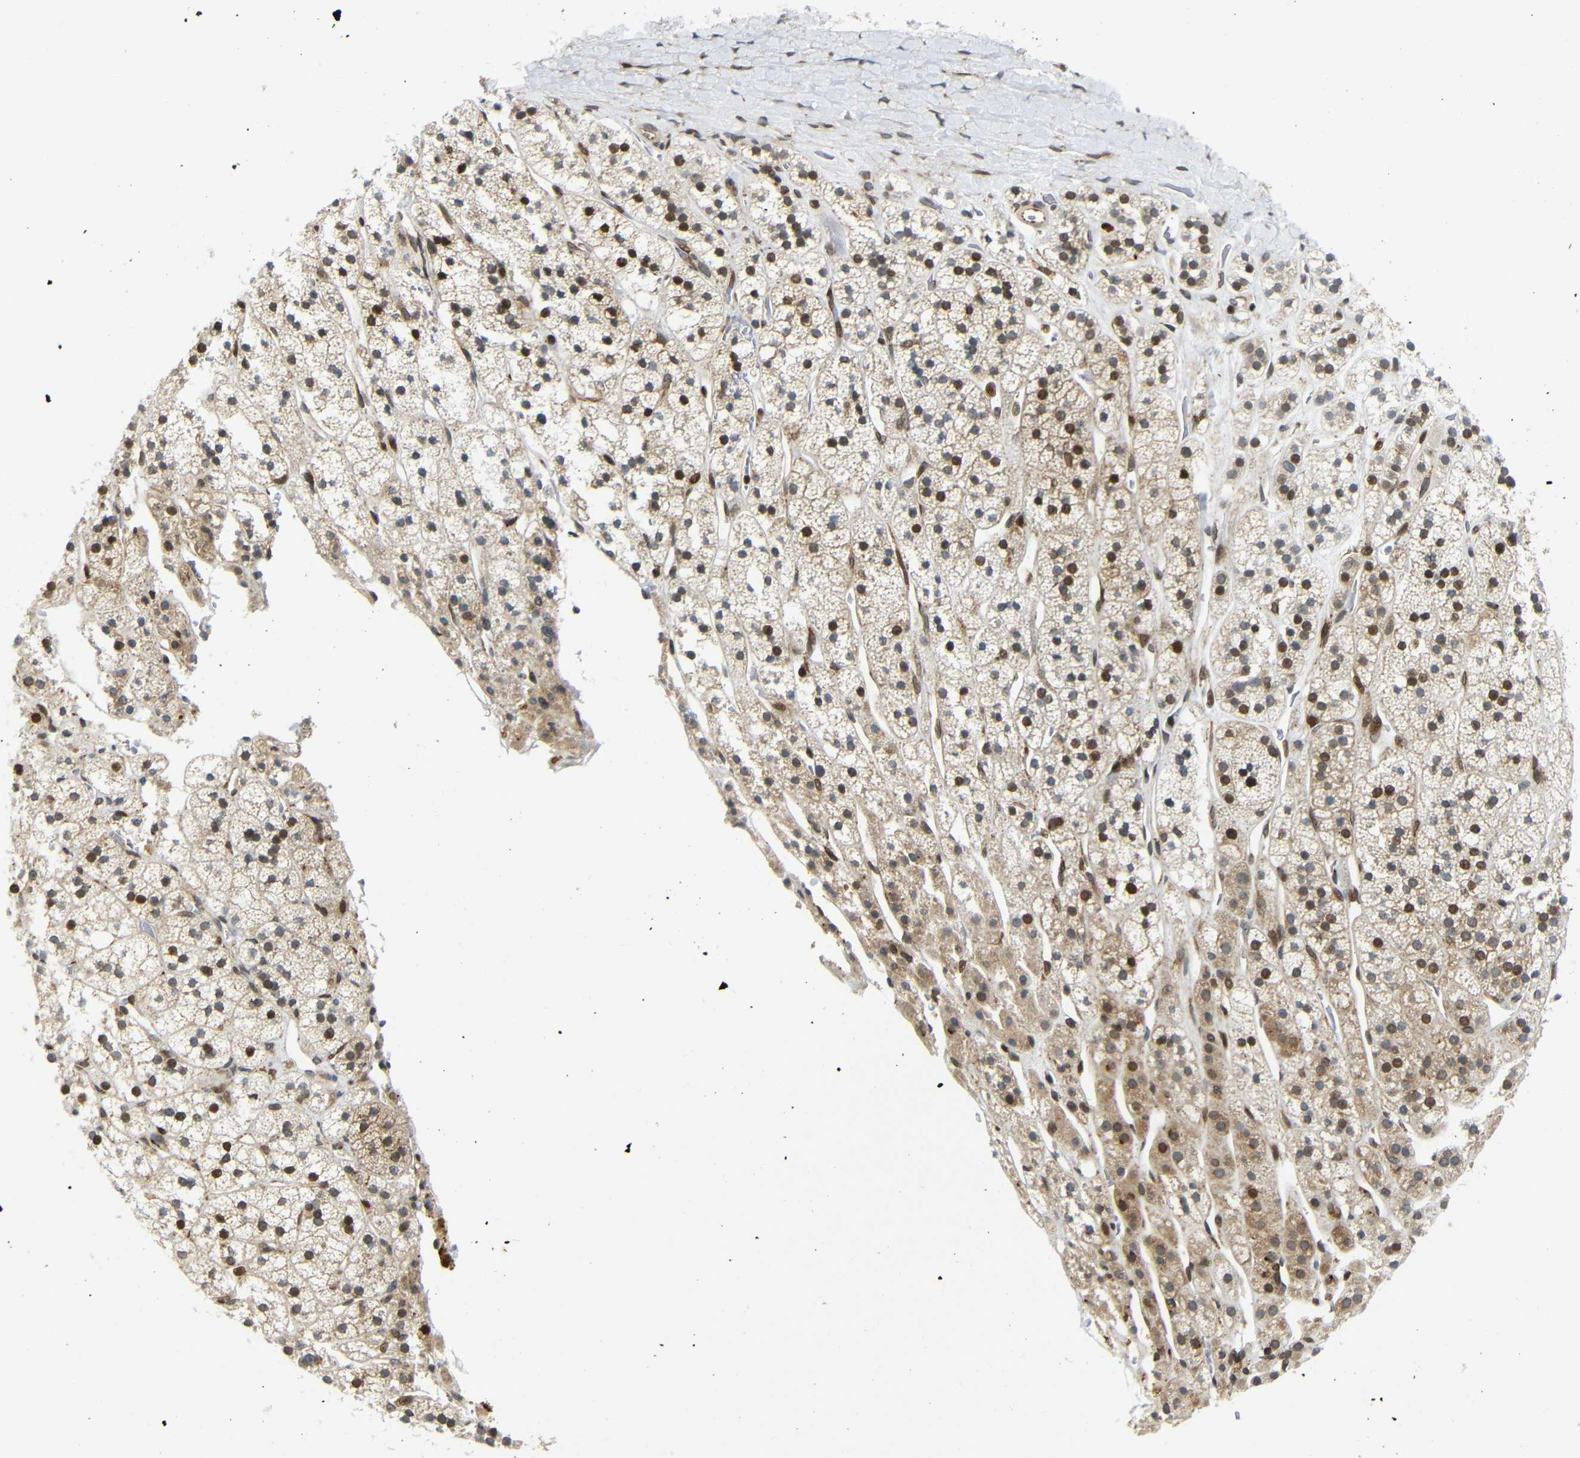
{"staining": {"intensity": "moderate", "quantity": ">75%", "location": "cytoplasmic/membranous,nuclear"}, "tissue": "adrenal gland", "cell_type": "Glandular cells", "image_type": "normal", "snomed": [{"axis": "morphology", "description": "Normal tissue, NOS"}, {"axis": "topography", "description": "Adrenal gland"}], "caption": "Immunohistochemical staining of benign adrenal gland exhibits moderate cytoplasmic/membranous,nuclear protein positivity in approximately >75% of glandular cells. (DAB (3,3'-diaminobenzidine) = brown stain, brightfield microscopy at high magnification).", "gene": "SPCS2", "patient": {"sex": "male", "age": 56}}